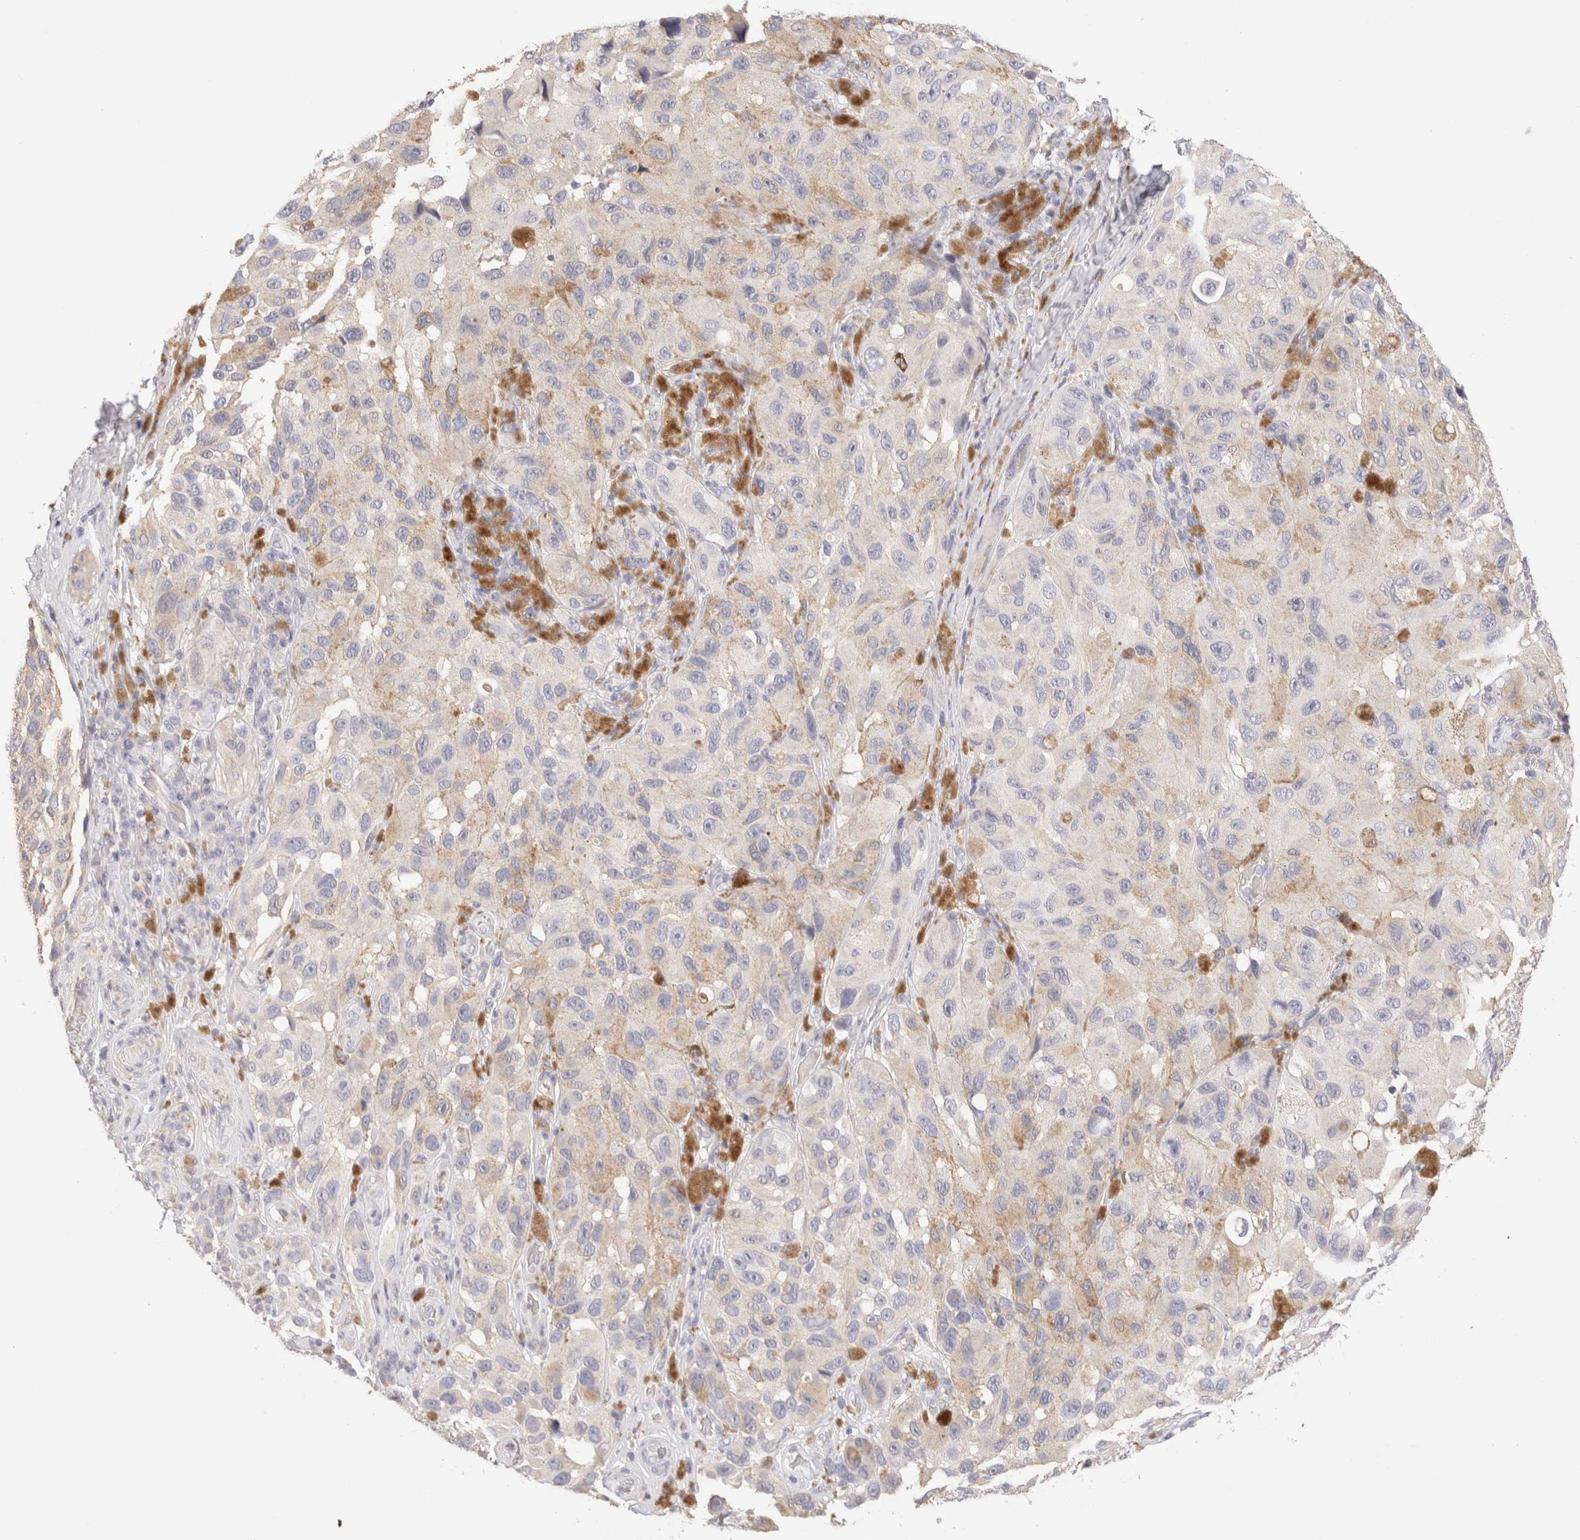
{"staining": {"intensity": "negative", "quantity": "none", "location": "none"}, "tissue": "melanoma", "cell_type": "Tumor cells", "image_type": "cancer", "snomed": [{"axis": "morphology", "description": "Malignant melanoma, NOS"}, {"axis": "topography", "description": "Skin"}], "caption": "The histopathology image shows no significant positivity in tumor cells of melanoma.", "gene": "SCGB2A2", "patient": {"sex": "female", "age": 73}}